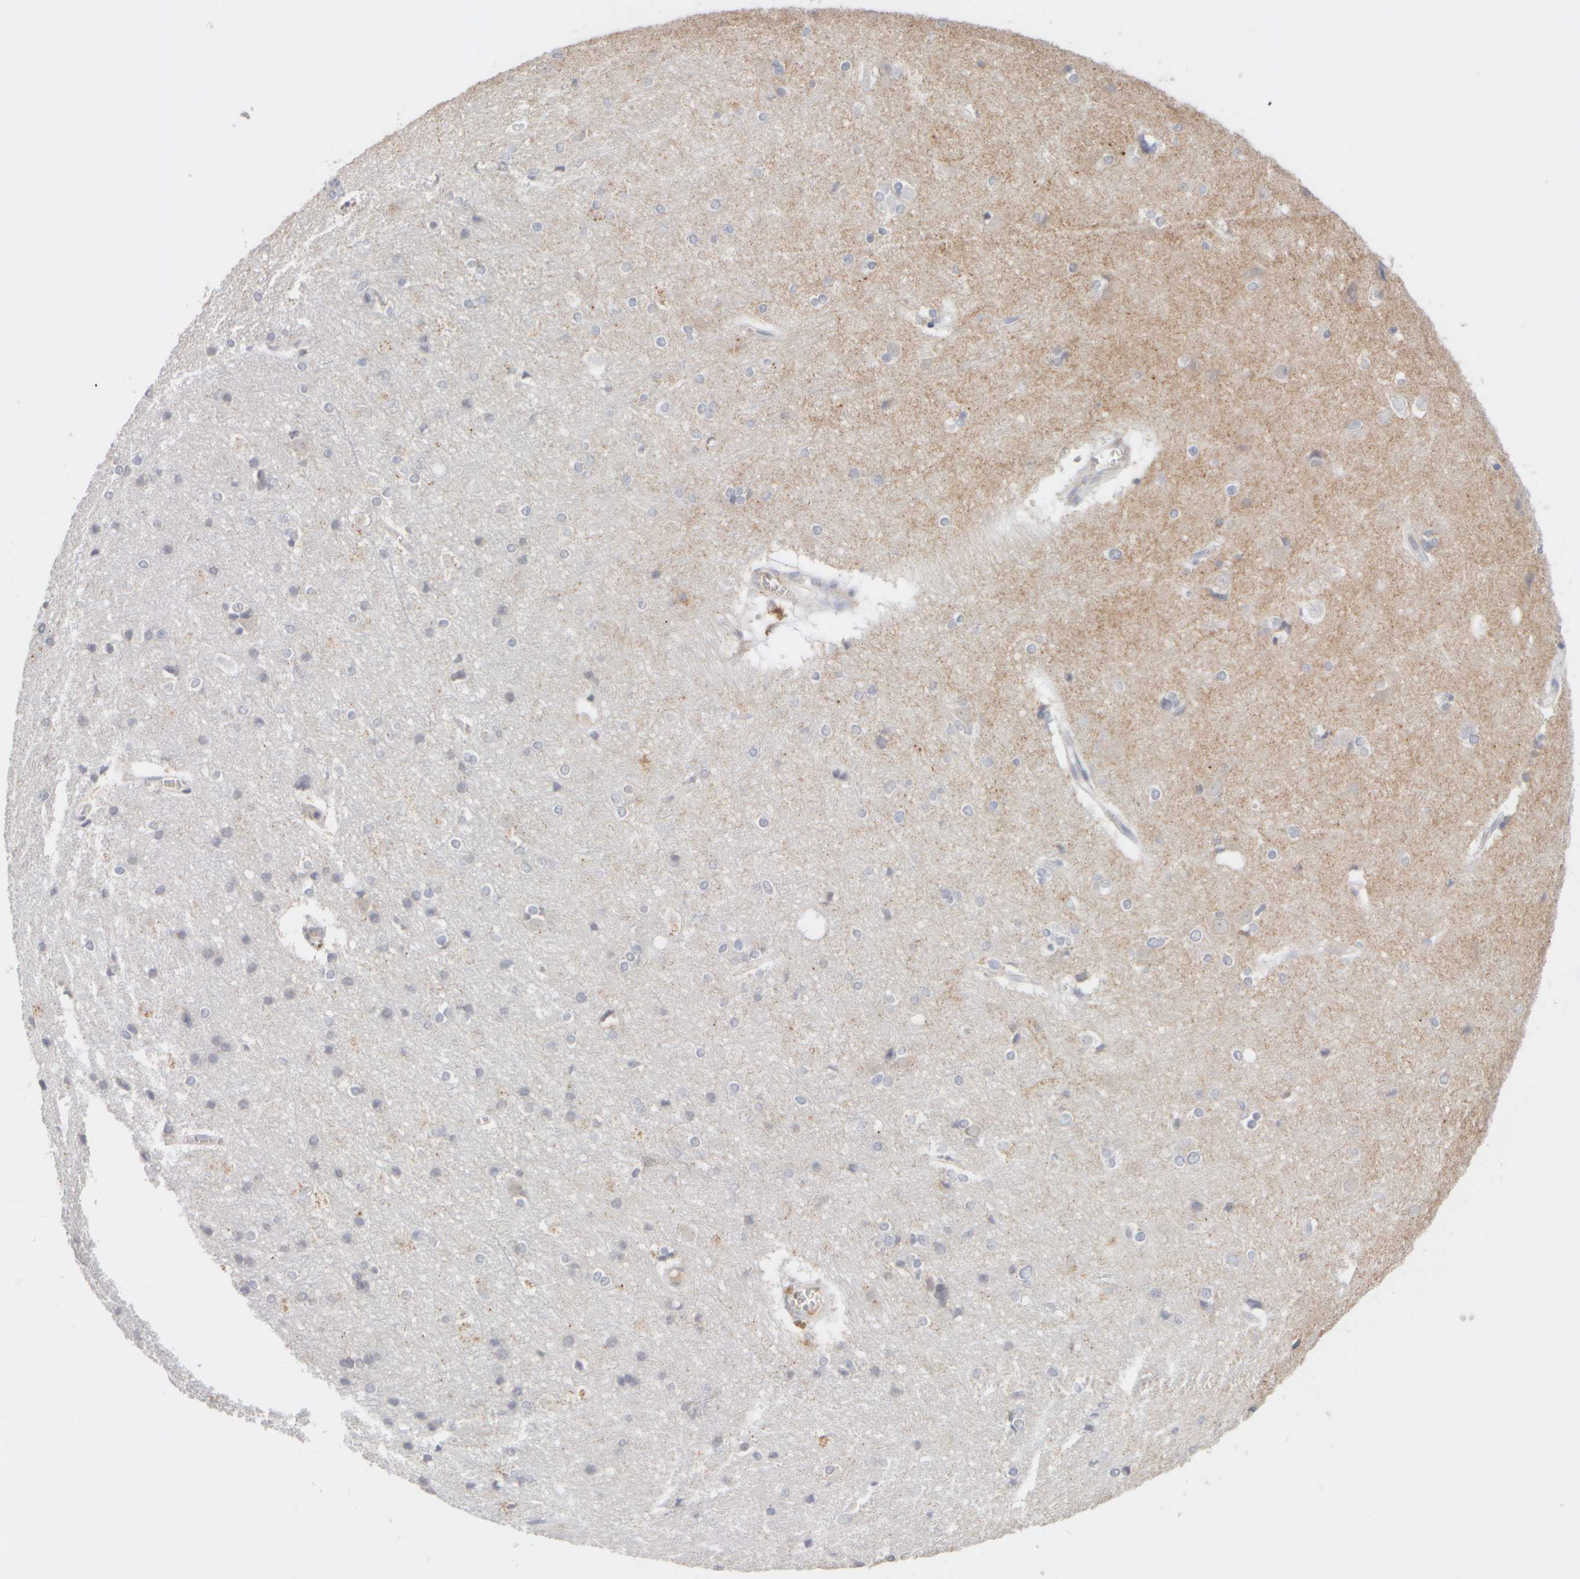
{"staining": {"intensity": "weak", "quantity": "25%-75%", "location": "cytoplasmic/membranous"}, "tissue": "cerebral cortex", "cell_type": "Endothelial cells", "image_type": "normal", "snomed": [{"axis": "morphology", "description": "Normal tissue, NOS"}, {"axis": "topography", "description": "Cerebral cortex"}], "caption": "Immunohistochemical staining of normal cerebral cortex displays 25%-75% levels of weak cytoplasmic/membranous protein positivity in approximately 25%-75% of endothelial cells.", "gene": "ZNF112", "patient": {"sex": "male", "age": 54}}